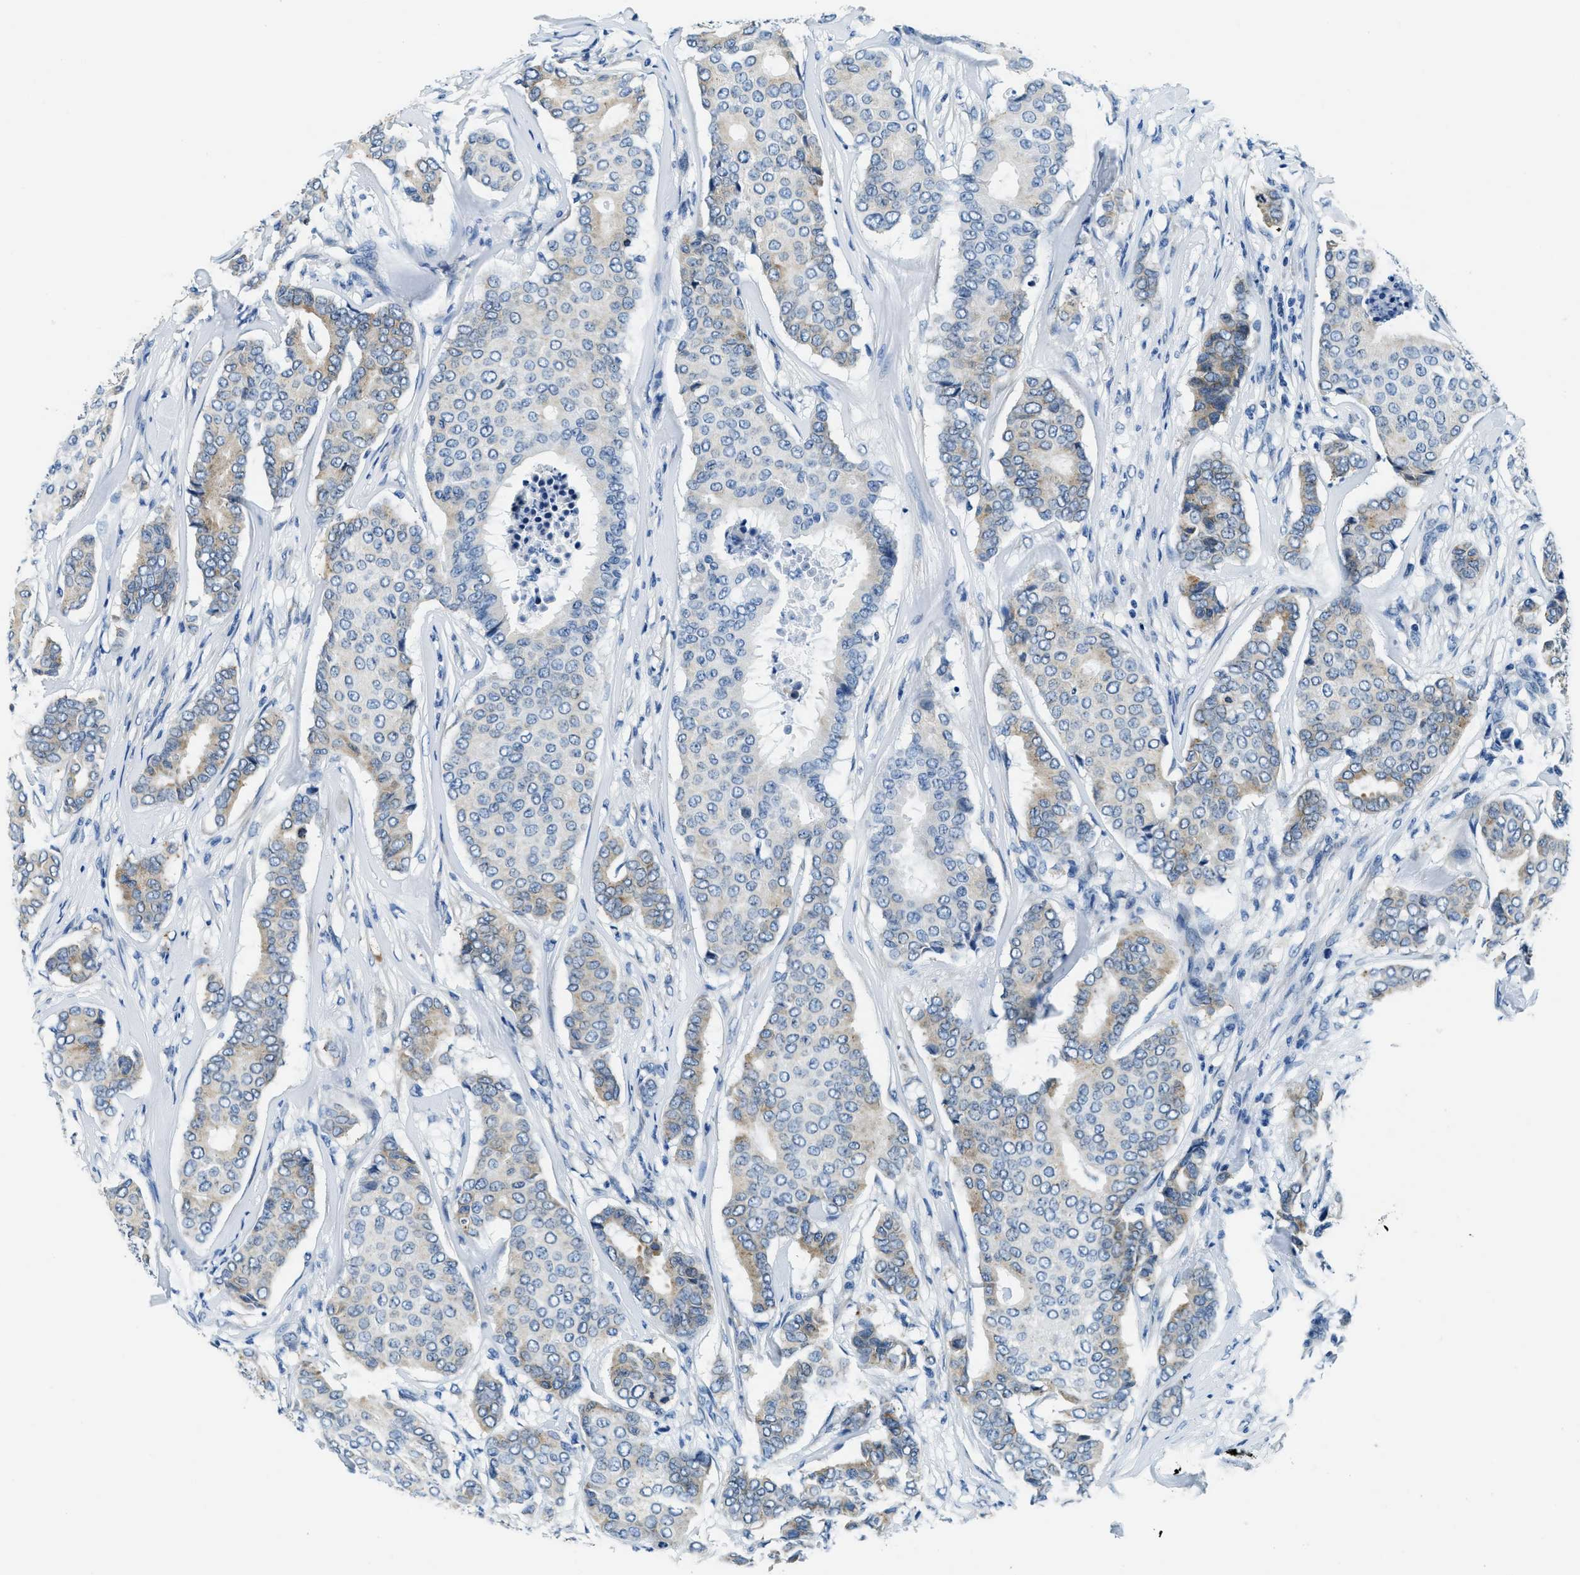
{"staining": {"intensity": "weak", "quantity": "25%-75%", "location": "cytoplasmic/membranous"}, "tissue": "breast cancer", "cell_type": "Tumor cells", "image_type": "cancer", "snomed": [{"axis": "morphology", "description": "Duct carcinoma"}, {"axis": "topography", "description": "Breast"}], "caption": "Breast cancer tissue demonstrates weak cytoplasmic/membranous expression in about 25%-75% of tumor cells", "gene": "UBAC2", "patient": {"sex": "female", "age": 75}}